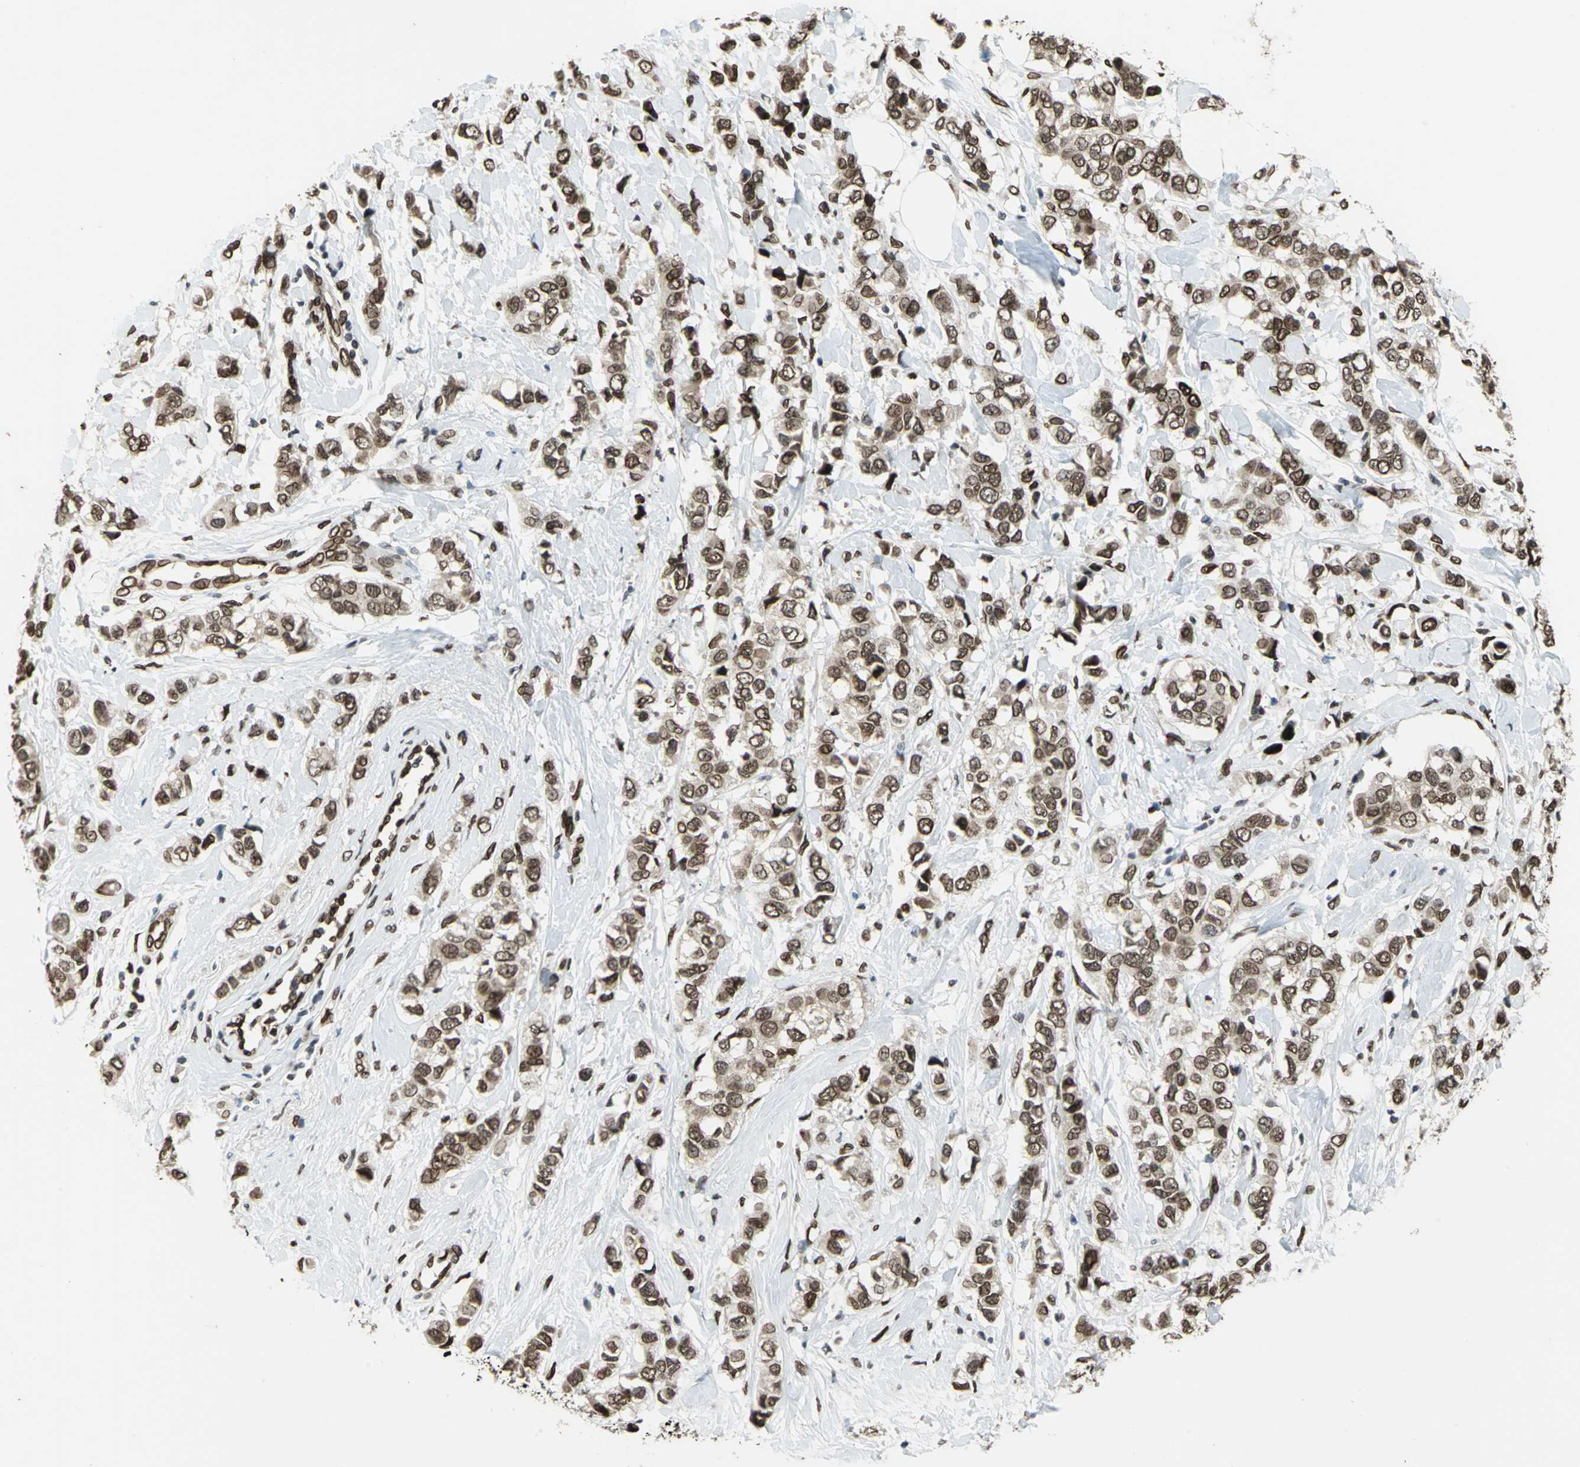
{"staining": {"intensity": "strong", "quantity": ">75%", "location": "cytoplasmic/membranous,nuclear"}, "tissue": "breast cancer", "cell_type": "Tumor cells", "image_type": "cancer", "snomed": [{"axis": "morphology", "description": "Duct carcinoma"}, {"axis": "topography", "description": "Breast"}], "caption": "Immunohistochemistry (IHC) staining of breast cancer, which exhibits high levels of strong cytoplasmic/membranous and nuclear expression in approximately >75% of tumor cells indicating strong cytoplasmic/membranous and nuclear protein expression. The staining was performed using DAB (3,3'-diaminobenzidine) (brown) for protein detection and nuclei were counterstained in hematoxylin (blue).", "gene": "ISY1", "patient": {"sex": "female", "age": 50}}